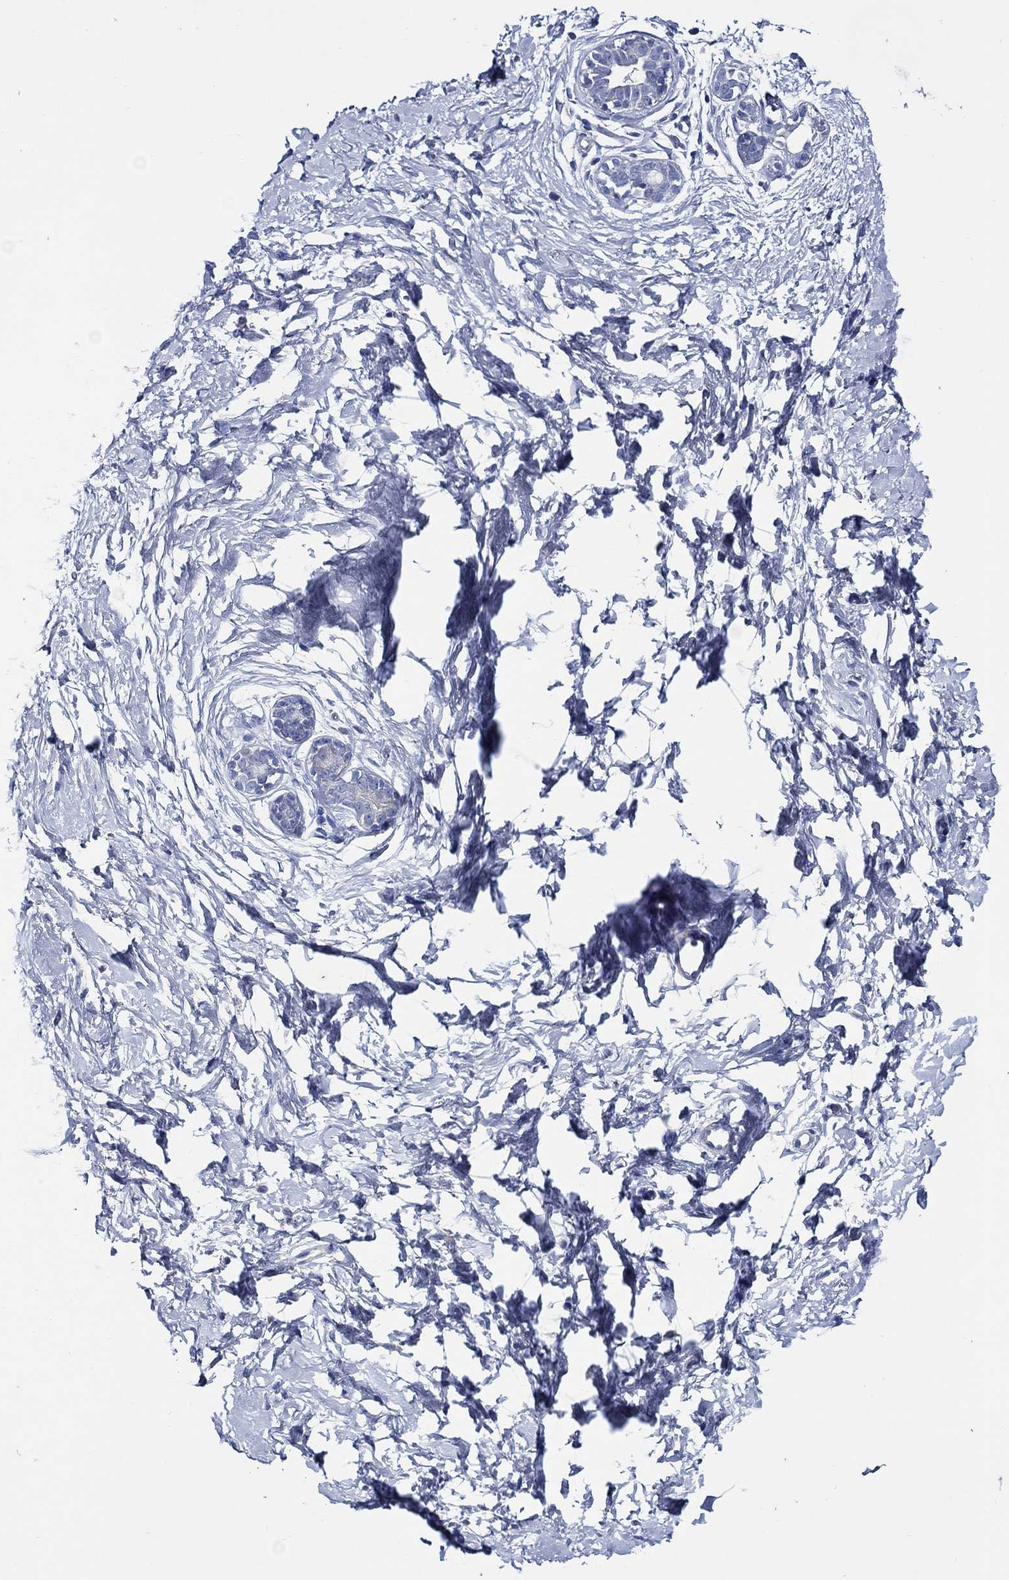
{"staining": {"intensity": "negative", "quantity": "none", "location": "none"}, "tissue": "breast", "cell_type": "Adipocytes", "image_type": "normal", "snomed": [{"axis": "morphology", "description": "Normal tissue, NOS"}, {"axis": "topography", "description": "Breast"}], "caption": "Immunohistochemical staining of benign breast exhibits no significant positivity in adipocytes.", "gene": "SKOR1", "patient": {"sex": "female", "age": 37}}